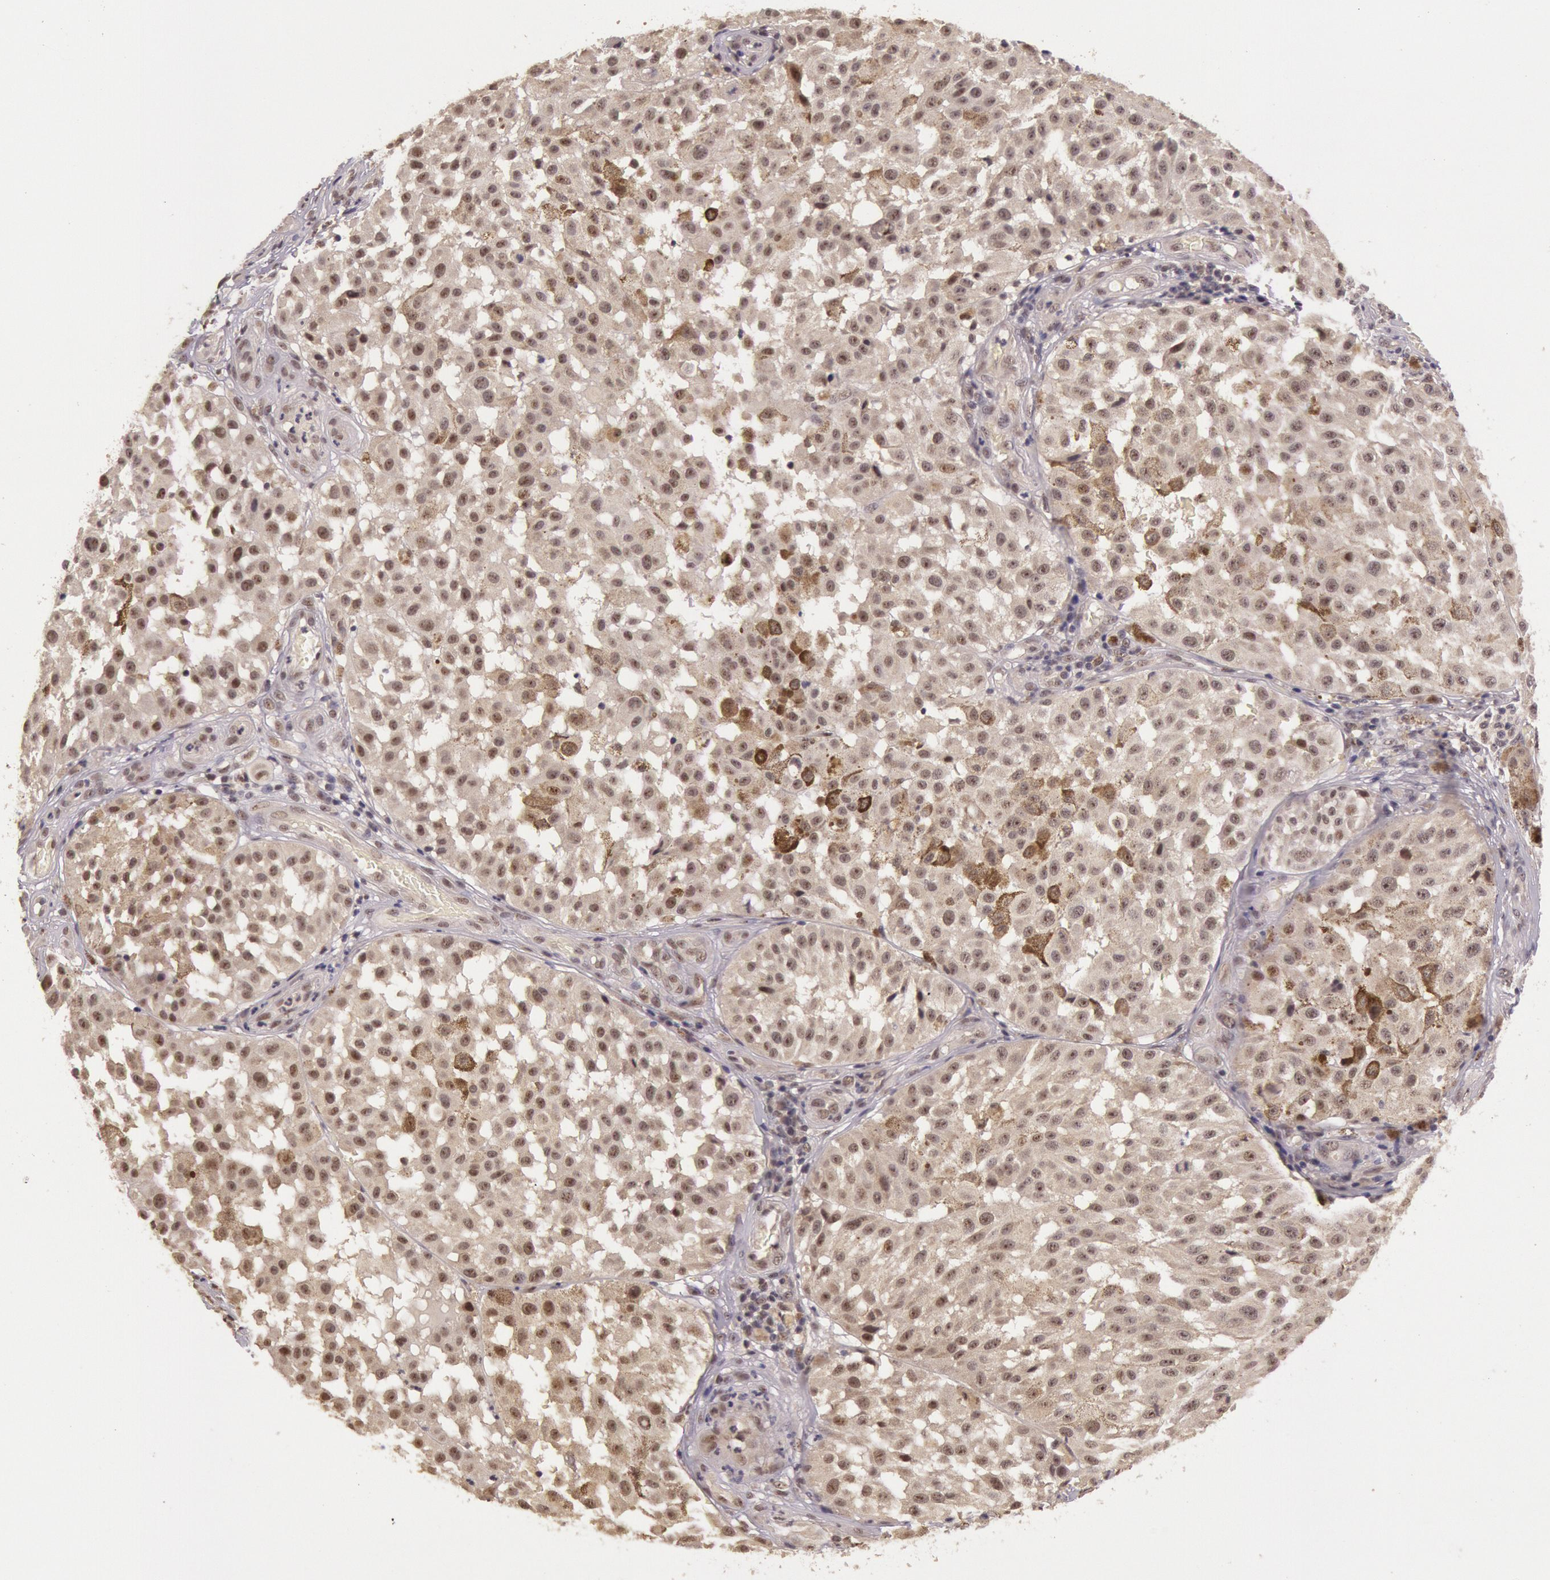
{"staining": {"intensity": "moderate", "quantity": ">75%", "location": "cytoplasmic/membranous,nuclear"}, "tissue": "melanoma", "cell_type": "Tumor cells", "image_type": "cancer", "snomed": [{"axis": "morphology", "description": "Malignant melanoma, NOS"}, {"axis": "topography", "description": "Skin"}], "caption": "This micrograph exhibits malignant melanoma stained with IHC to label a protein in brown. The cytoplasmic/membranous and nuclear of tumor cells show moderate positivity for the protein. Nuclei are counter-stained blue.", "gene": "RTL10", "patient": {"sex": "female", "age": 64}}